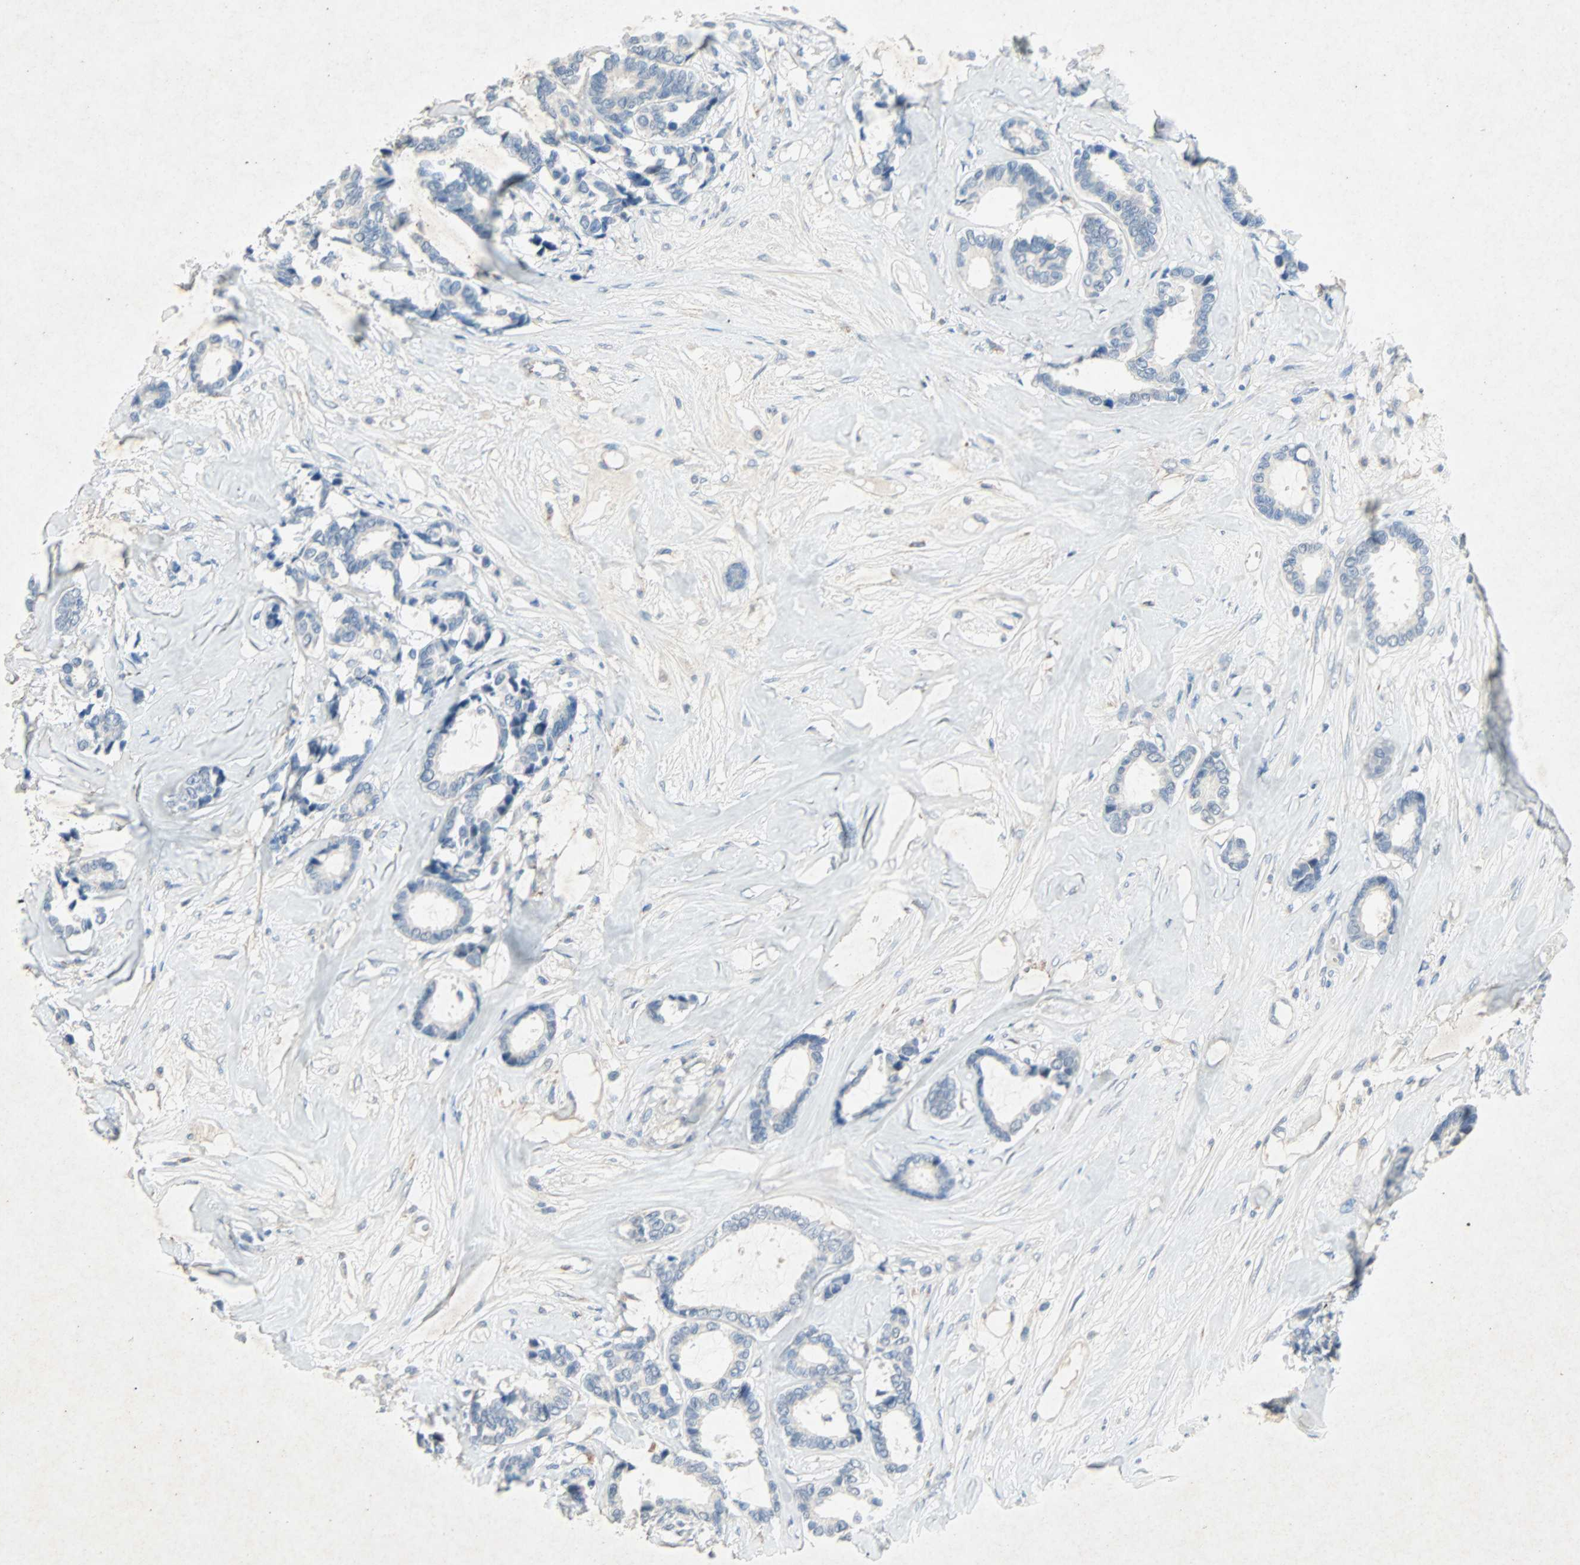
{"staining": {"intensity": "negative", "quantity": "none", "location": "none"}, "tissue": "breast cancer", "cell_type": "Tumor cells", "image_type": "cancer", "snomed": [{"axis": "morphology", "description": "Duct carcinoma"}, {"axis": "topography", "description": "Breast"}], "caption": "Immunohistochemistry micrograph of neoplastic tissue: human breast intraductal carcinoma stained with DAB (3,3'-diaminobenzidine) demonstrates no significant protein positivity in tumor cells.", "gene": "PCDHB2", "patient": {"sex": "female", "age": 87}}